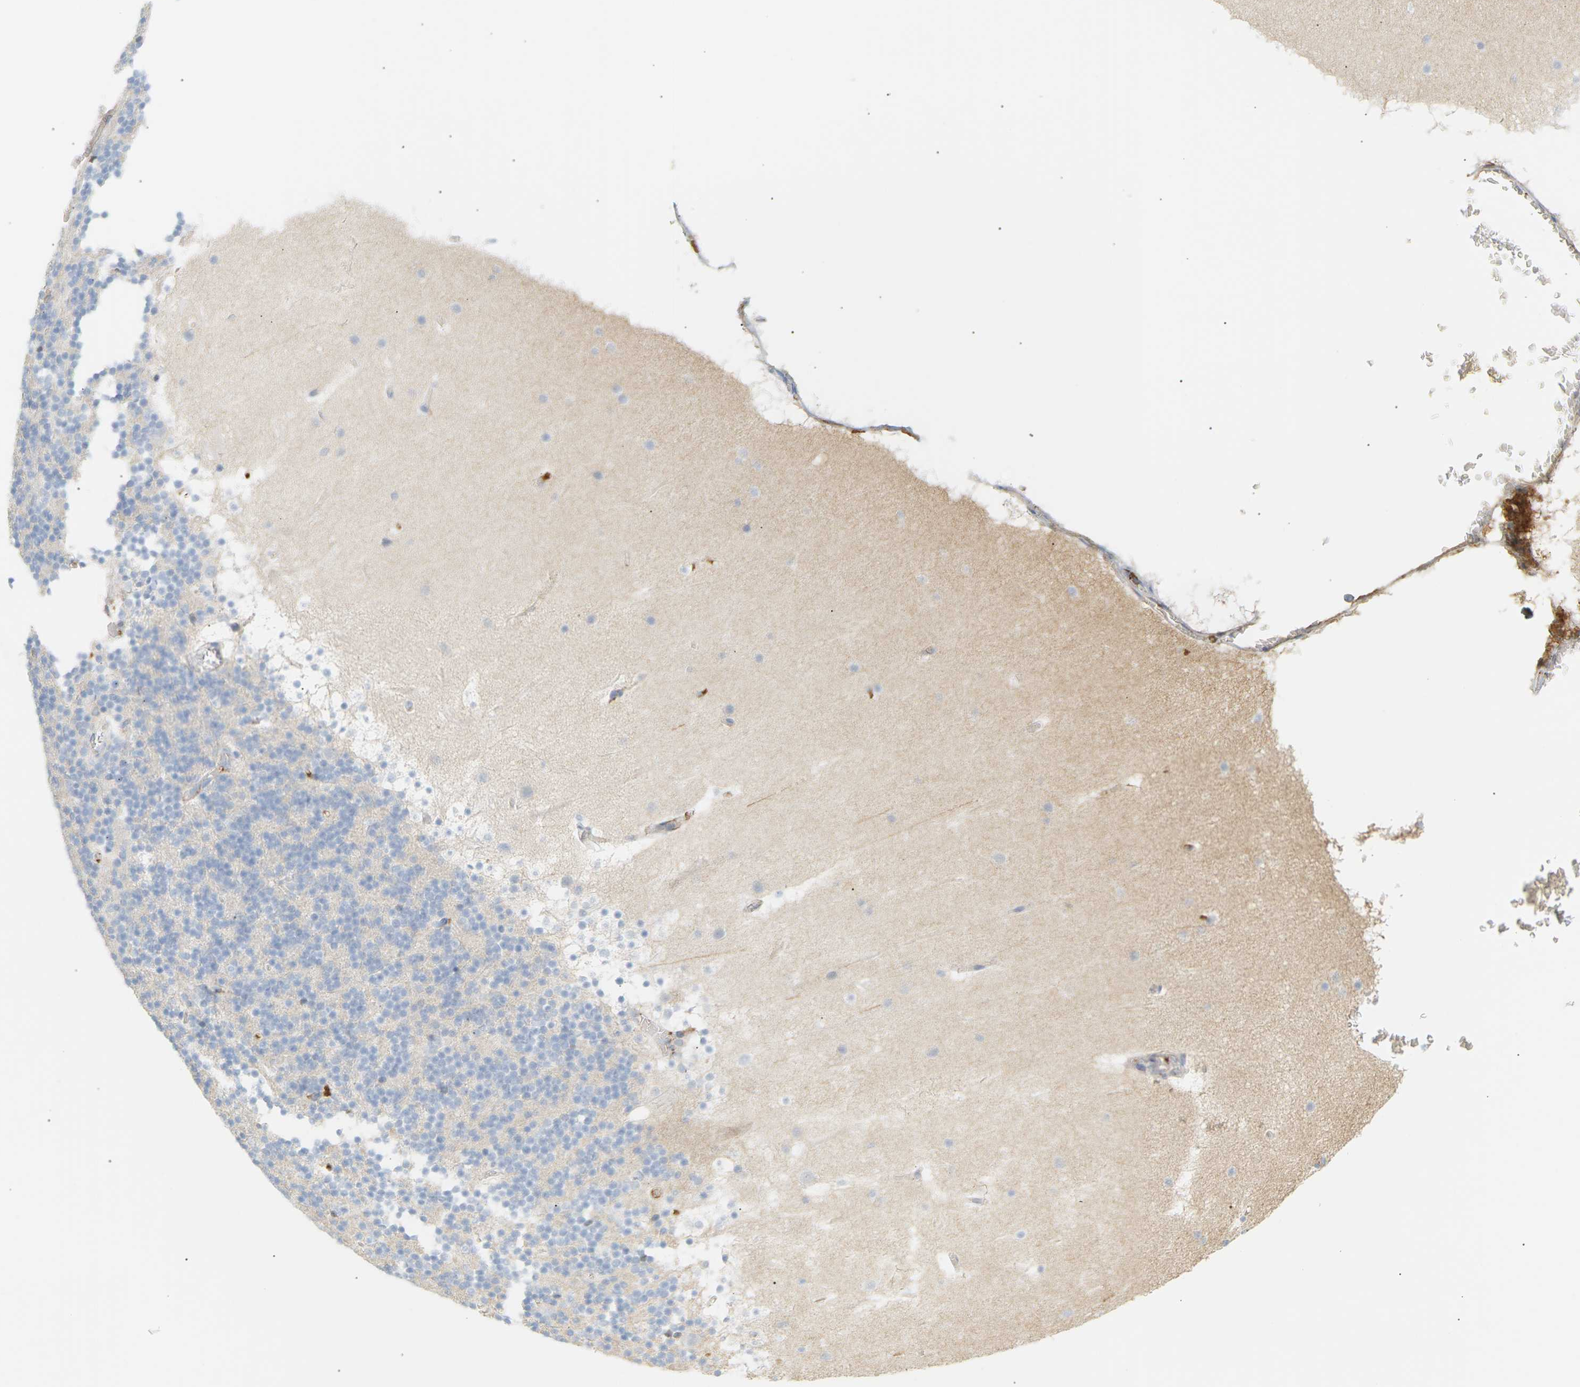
{"staining": {"intensity": "negative", "quantity": "none", "location": "none"}, "tissue": "cerebellum", "cell_type": "Cells in granular layer", "image_type": "normal", "snomed": [{"axis": "morphology", "description": "Normal tissue, NOS"}, {"axis": "topography", "description": "Cerebellum"}], "caption": "Human cerebellum stained for a protein using immunohistochemistry (IHC) displays no staining in cells in granular layer.", "gene": "IGLC3", "patient": {"sex": "male", "age": 45}}